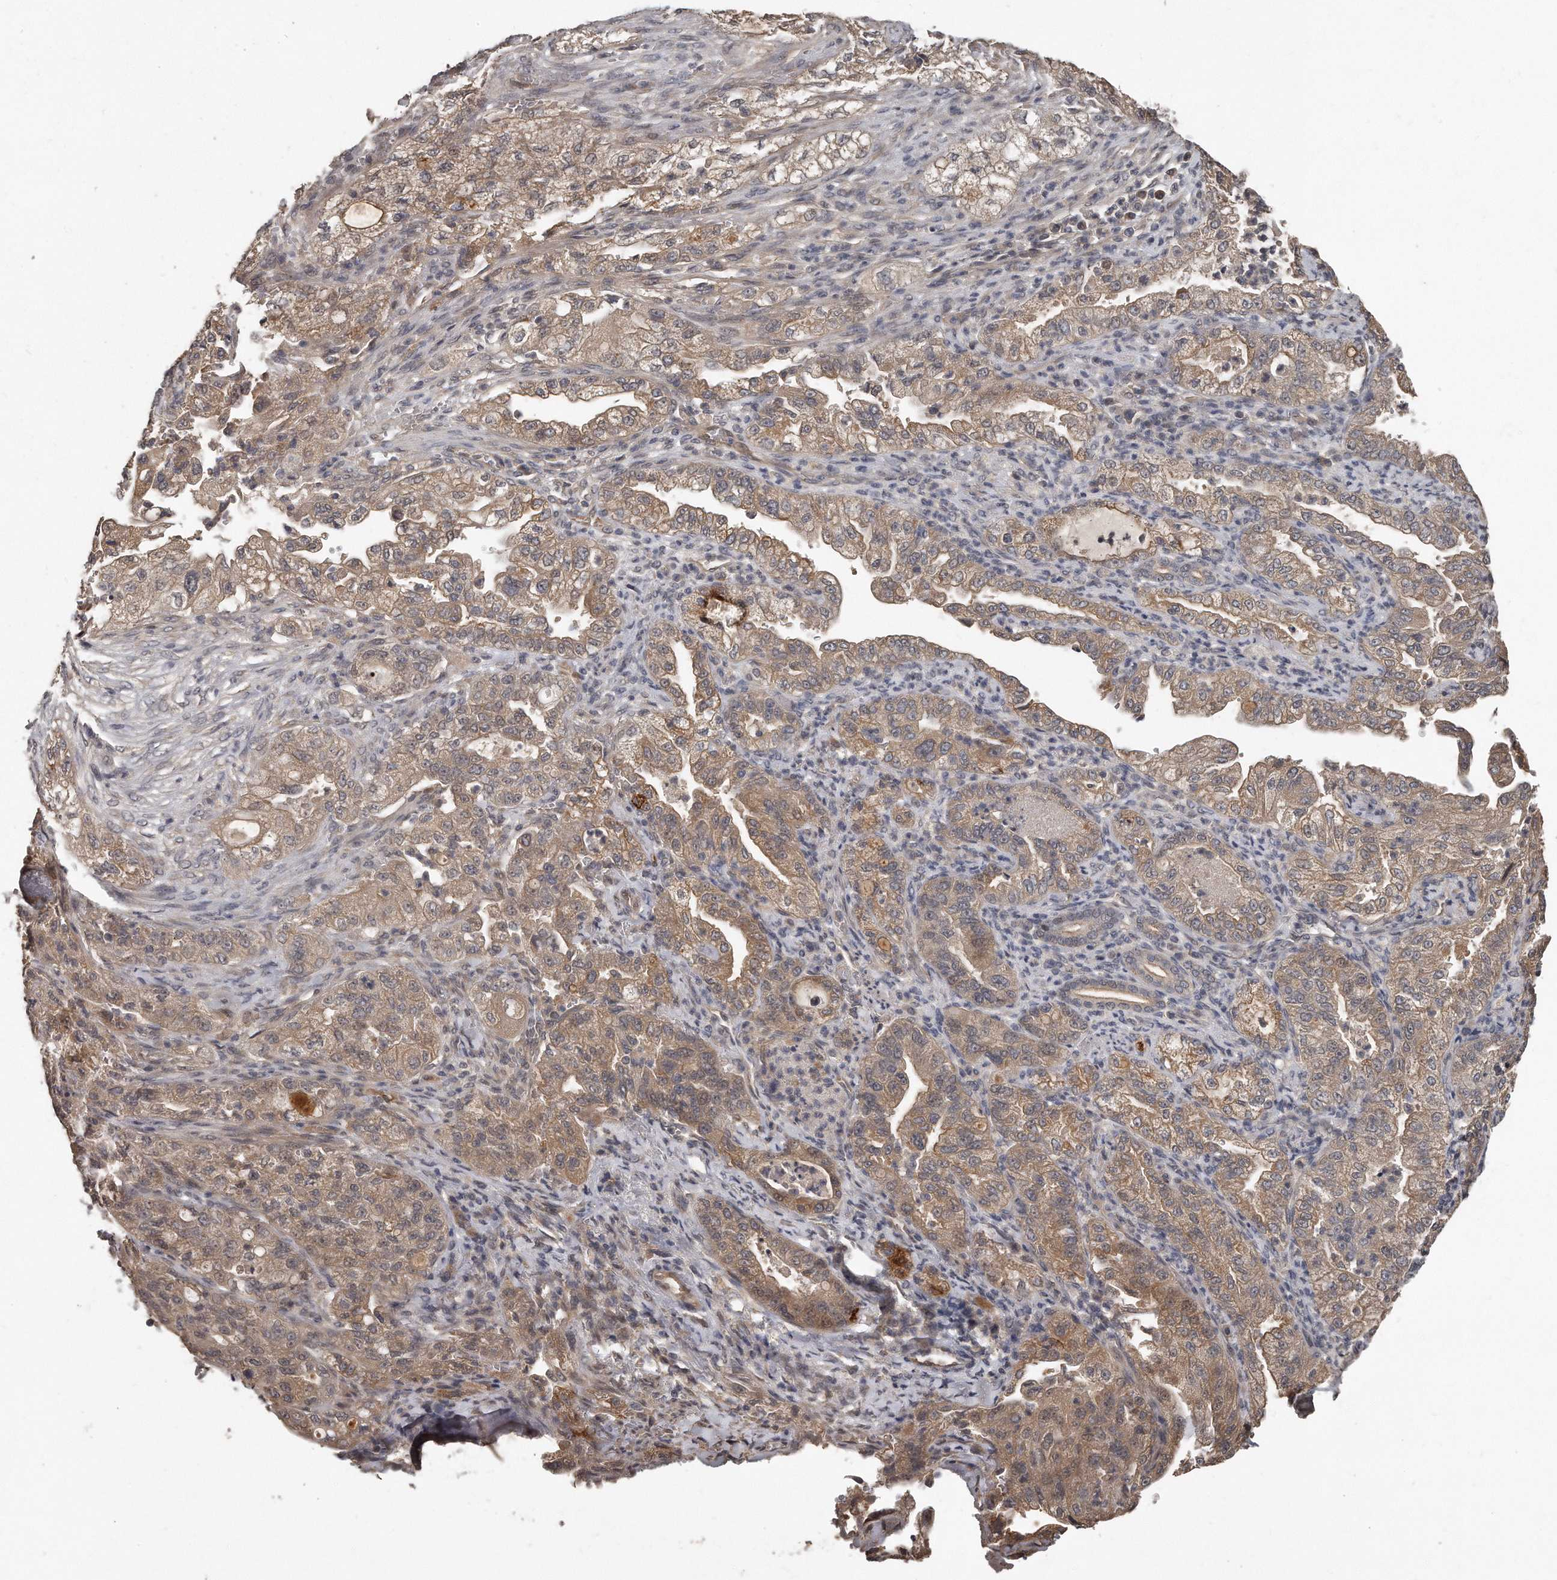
{"staining": {"intensity": "moderate", "quantity": ">75%", "location": "cytoplasmic/membranous"}, "tissue": "pancreatic cancer", "cell_type": "Tumor cells", "image_type": "cancer", "snomed": [{"axis": "morphology", "description": "Adenocarcinoma, NOS"}, {"axis": "topography", "description": "Pancreas"}], "caption": "The immunohistochemical stain labels moderate cytoplasmic/membranous positivity in tumor cells of pancreatic adenocarcinoma tissue.", "gene": "GRB10", "patient": {"sex": "female", "age": 78}}